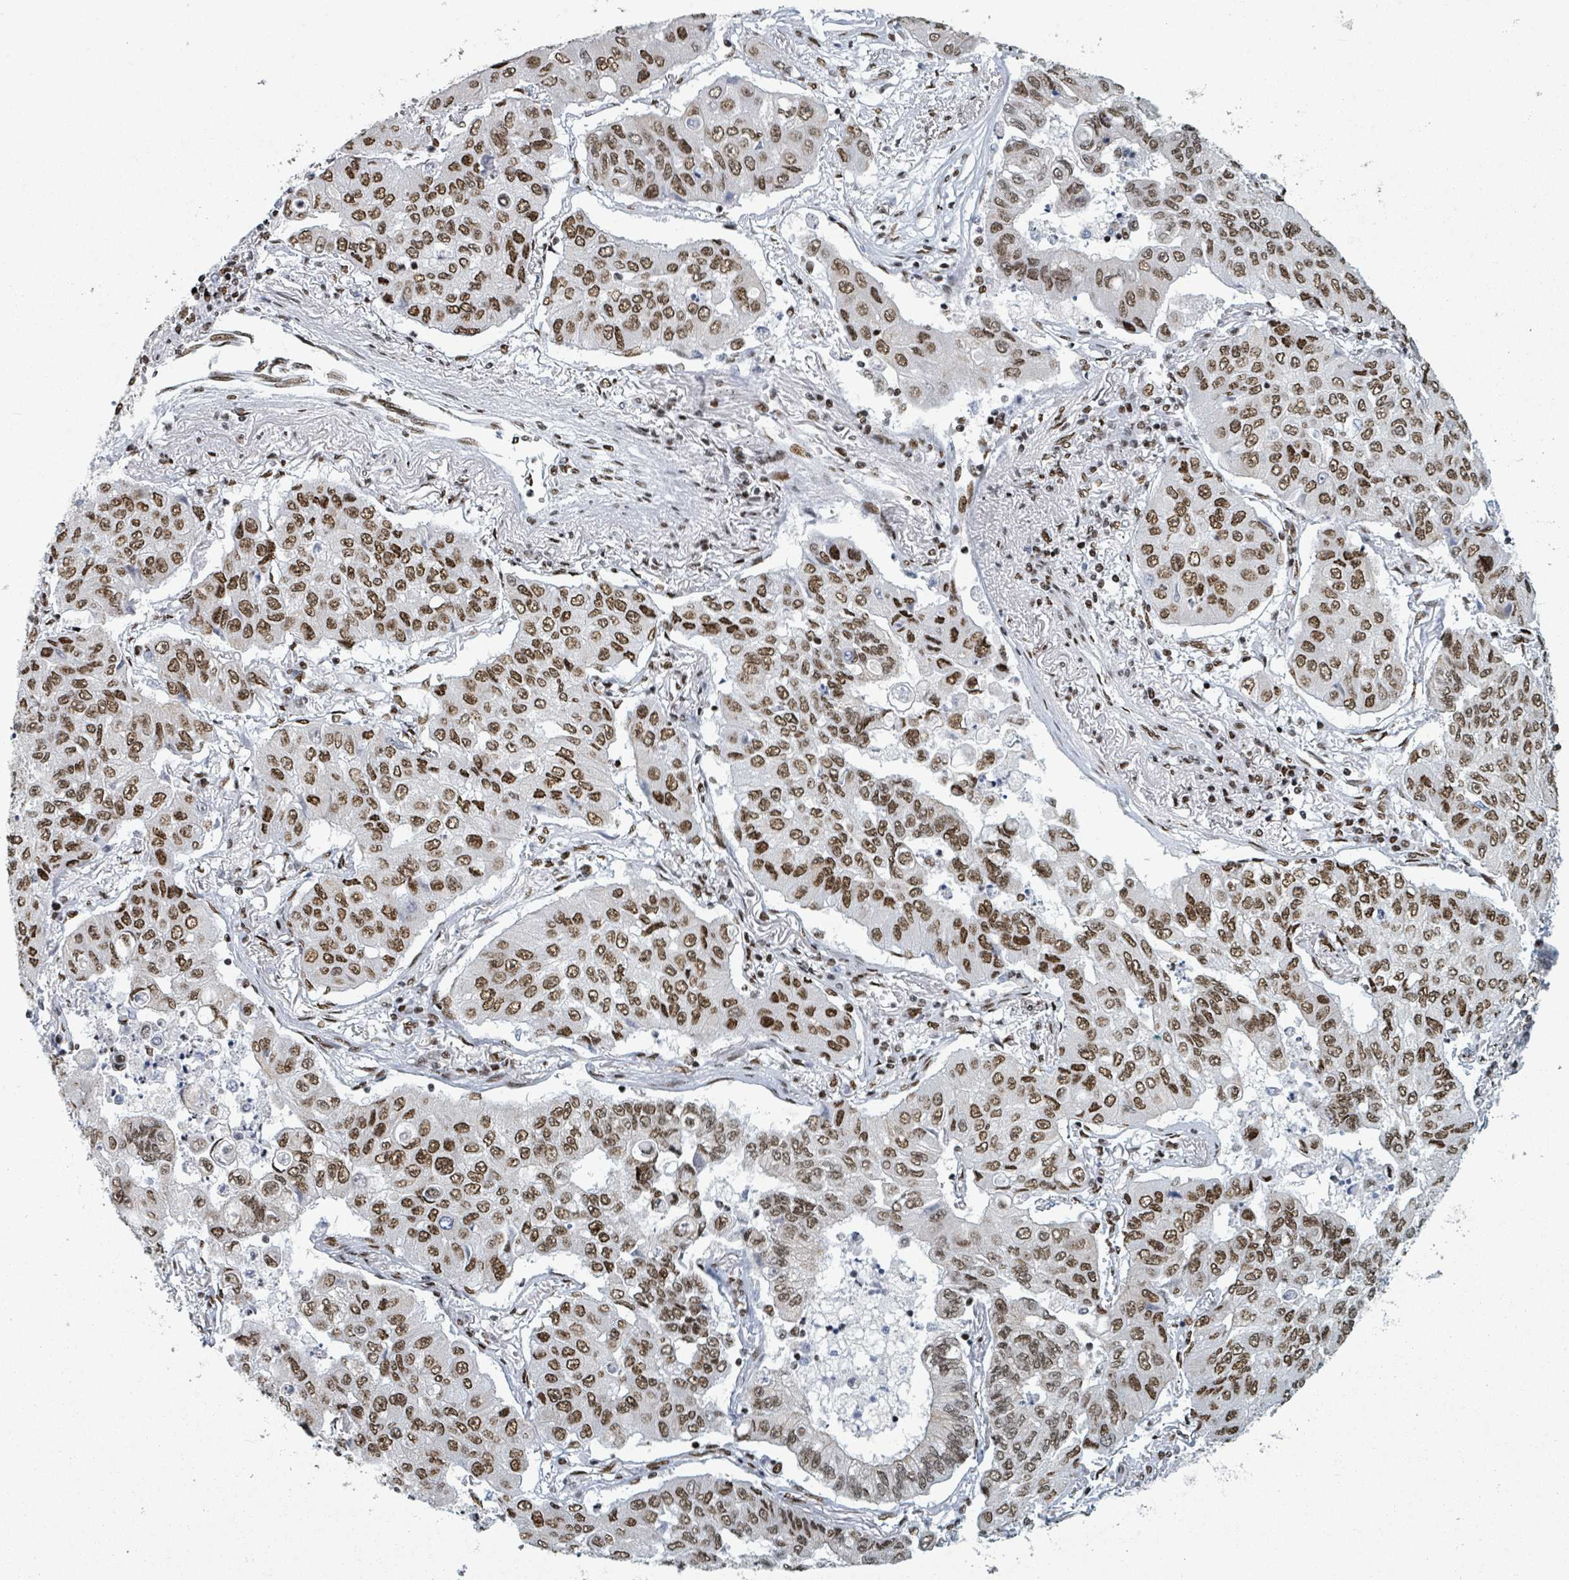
{"staining": {"intensity": "moderate", "quantity": ">75%", "location": "nuclear"}, "tissue": "lung cancer", "cell_type": "Tumor cells", "image_type": "cancer", "snomed": [{"axis": "morphology", "description": "Squamous cell carcinoma, NOS"}, {"axis": "topography", "description": "Lung"}], "caption": "This micrograph displays IHC staining of lung cancer, with medium moderate nuclear staining in approximately >75% of tumor cells.", "gene": "DHX16", "patient": {"sex": "male", "age": 74}}